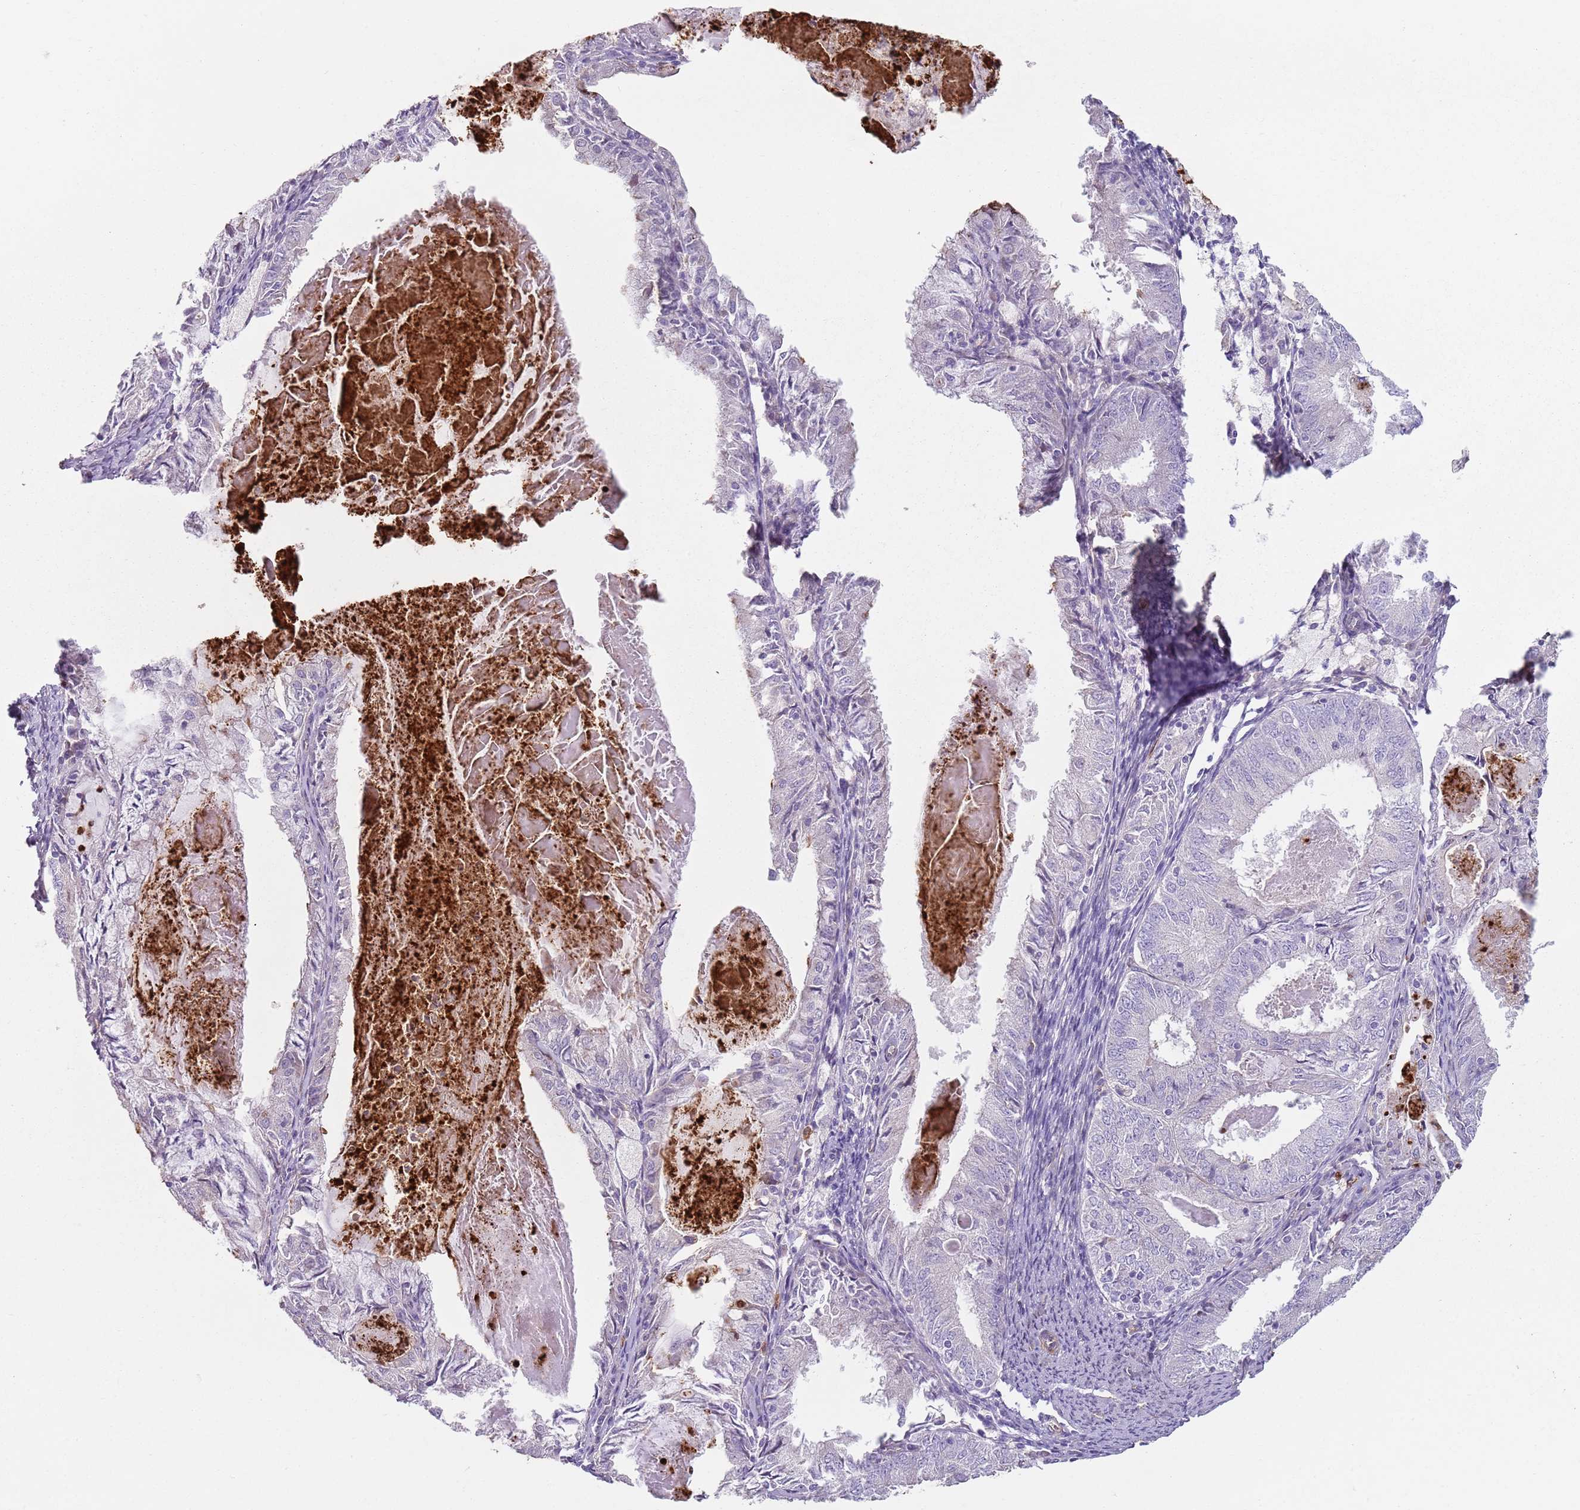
{"staining": {"intensity": "negative", "quantity": "none", "location": "none"}, "tissue": "endometrial cancer", "cell_type": "Tumor cells", "image_type": "cancer", "snomed": [{"axis": "morphology", "description": "Adenocarcinoma, NOS"}, {"axis": "topography", "description": "Endometrium"}], "caption": "Protein analysis of endometrial cancer (adenocarcinoma) demonstrates no significant expression in tumor cells.", "gene": "PHLPP2", "patient": {"sex": "female", "age": 57}}